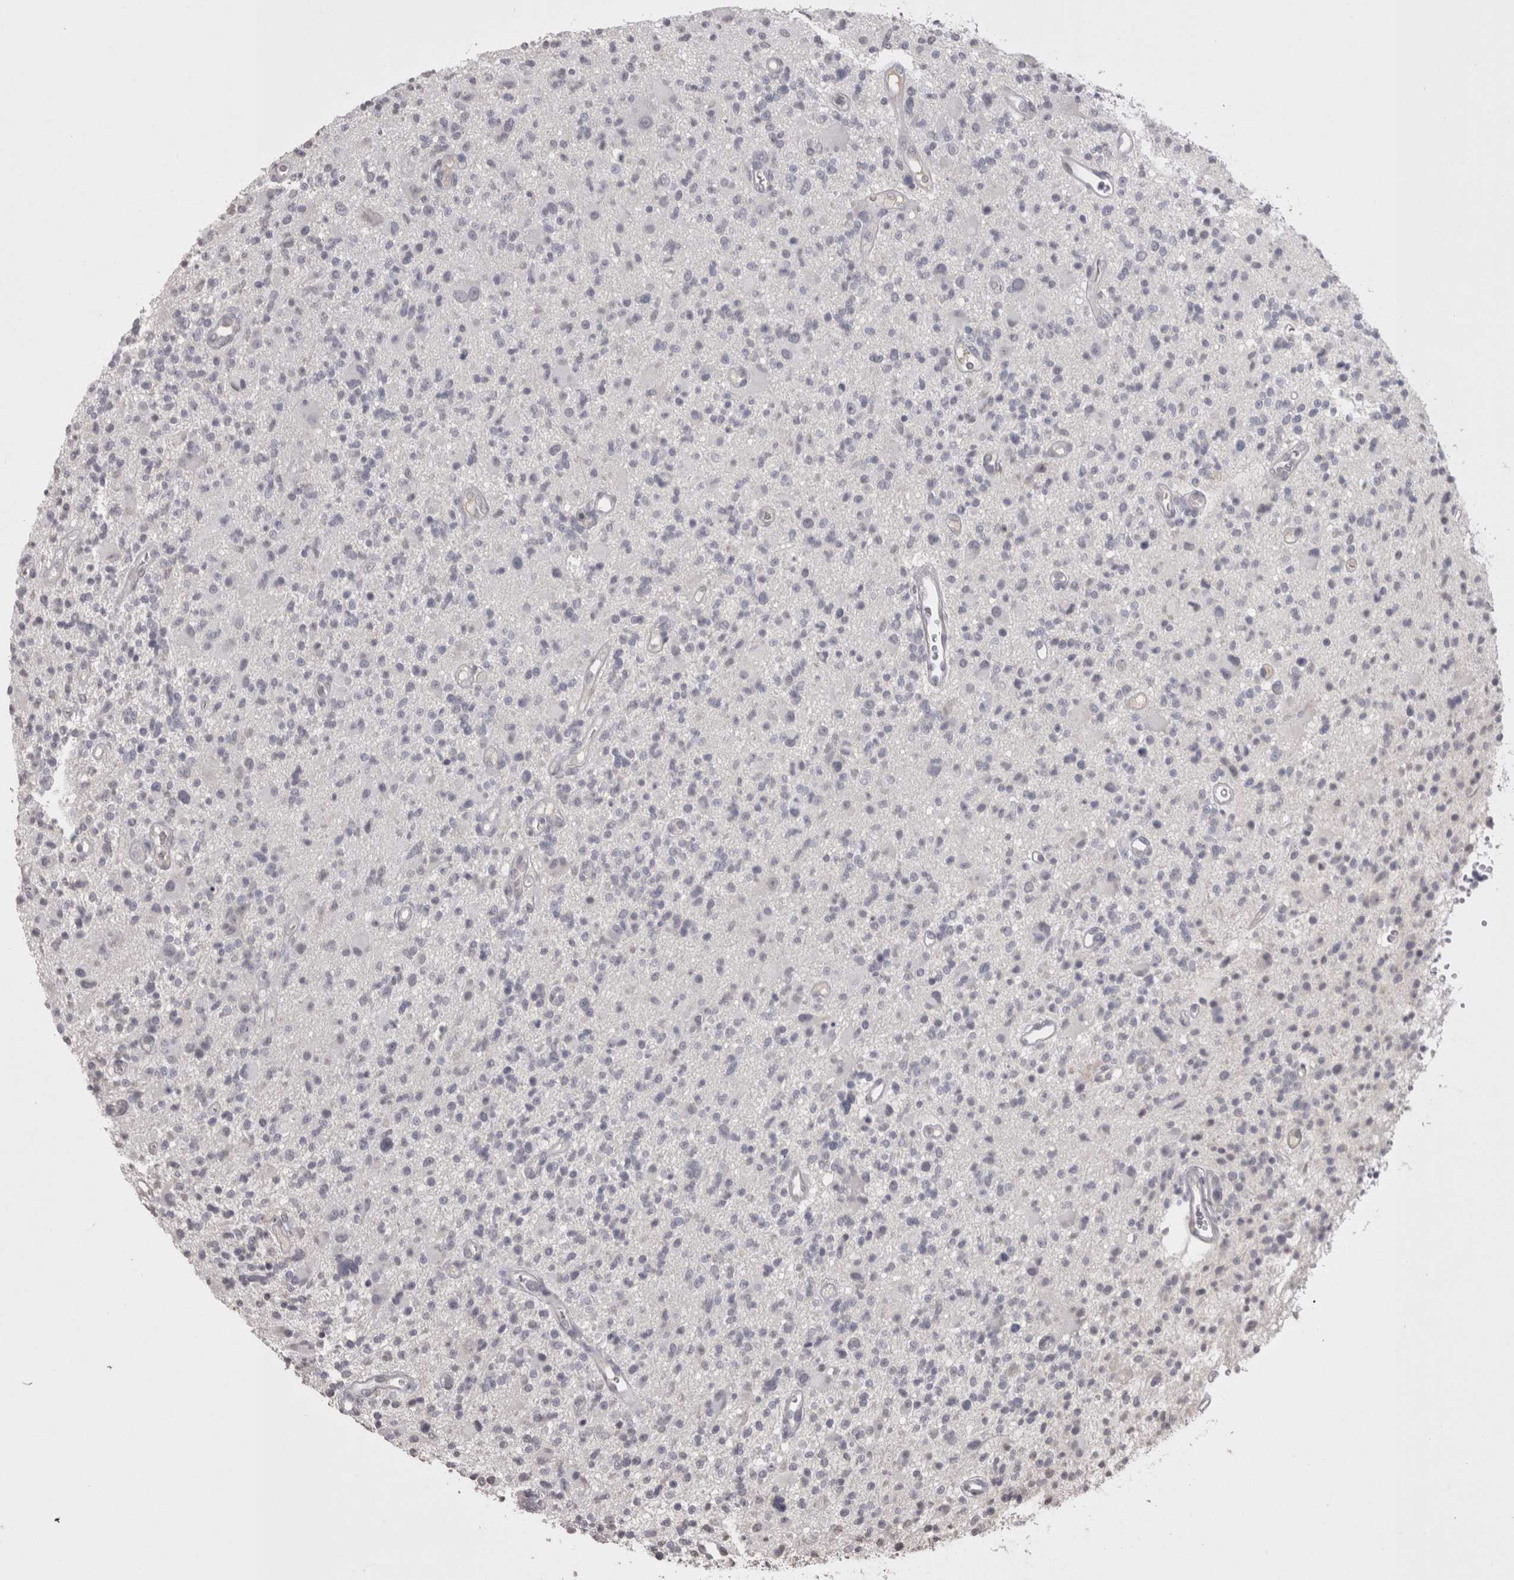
{"staining": {"intensity": "negative", "quantity": "none", "location": "none"}, "tissue": "glioma", "cell_type": "Tumor cells", "image_type": "cancer", "snomed": [{"axis": "morphology", "description": "Glioma, malignant, High grade"}, {"axis": "topography", "description": "Brain"}], "caption": "A histopathology image of human high-grade glioma (malignant) is negative for staining in tumor cells. The staining is performed using DAB (3,3'-diaminobenzidine) brown chromogen with nuclei counter-stained in using hematoxylin.", "gene": "LAX1", "patient": {"sex": "male", "age": 48}}